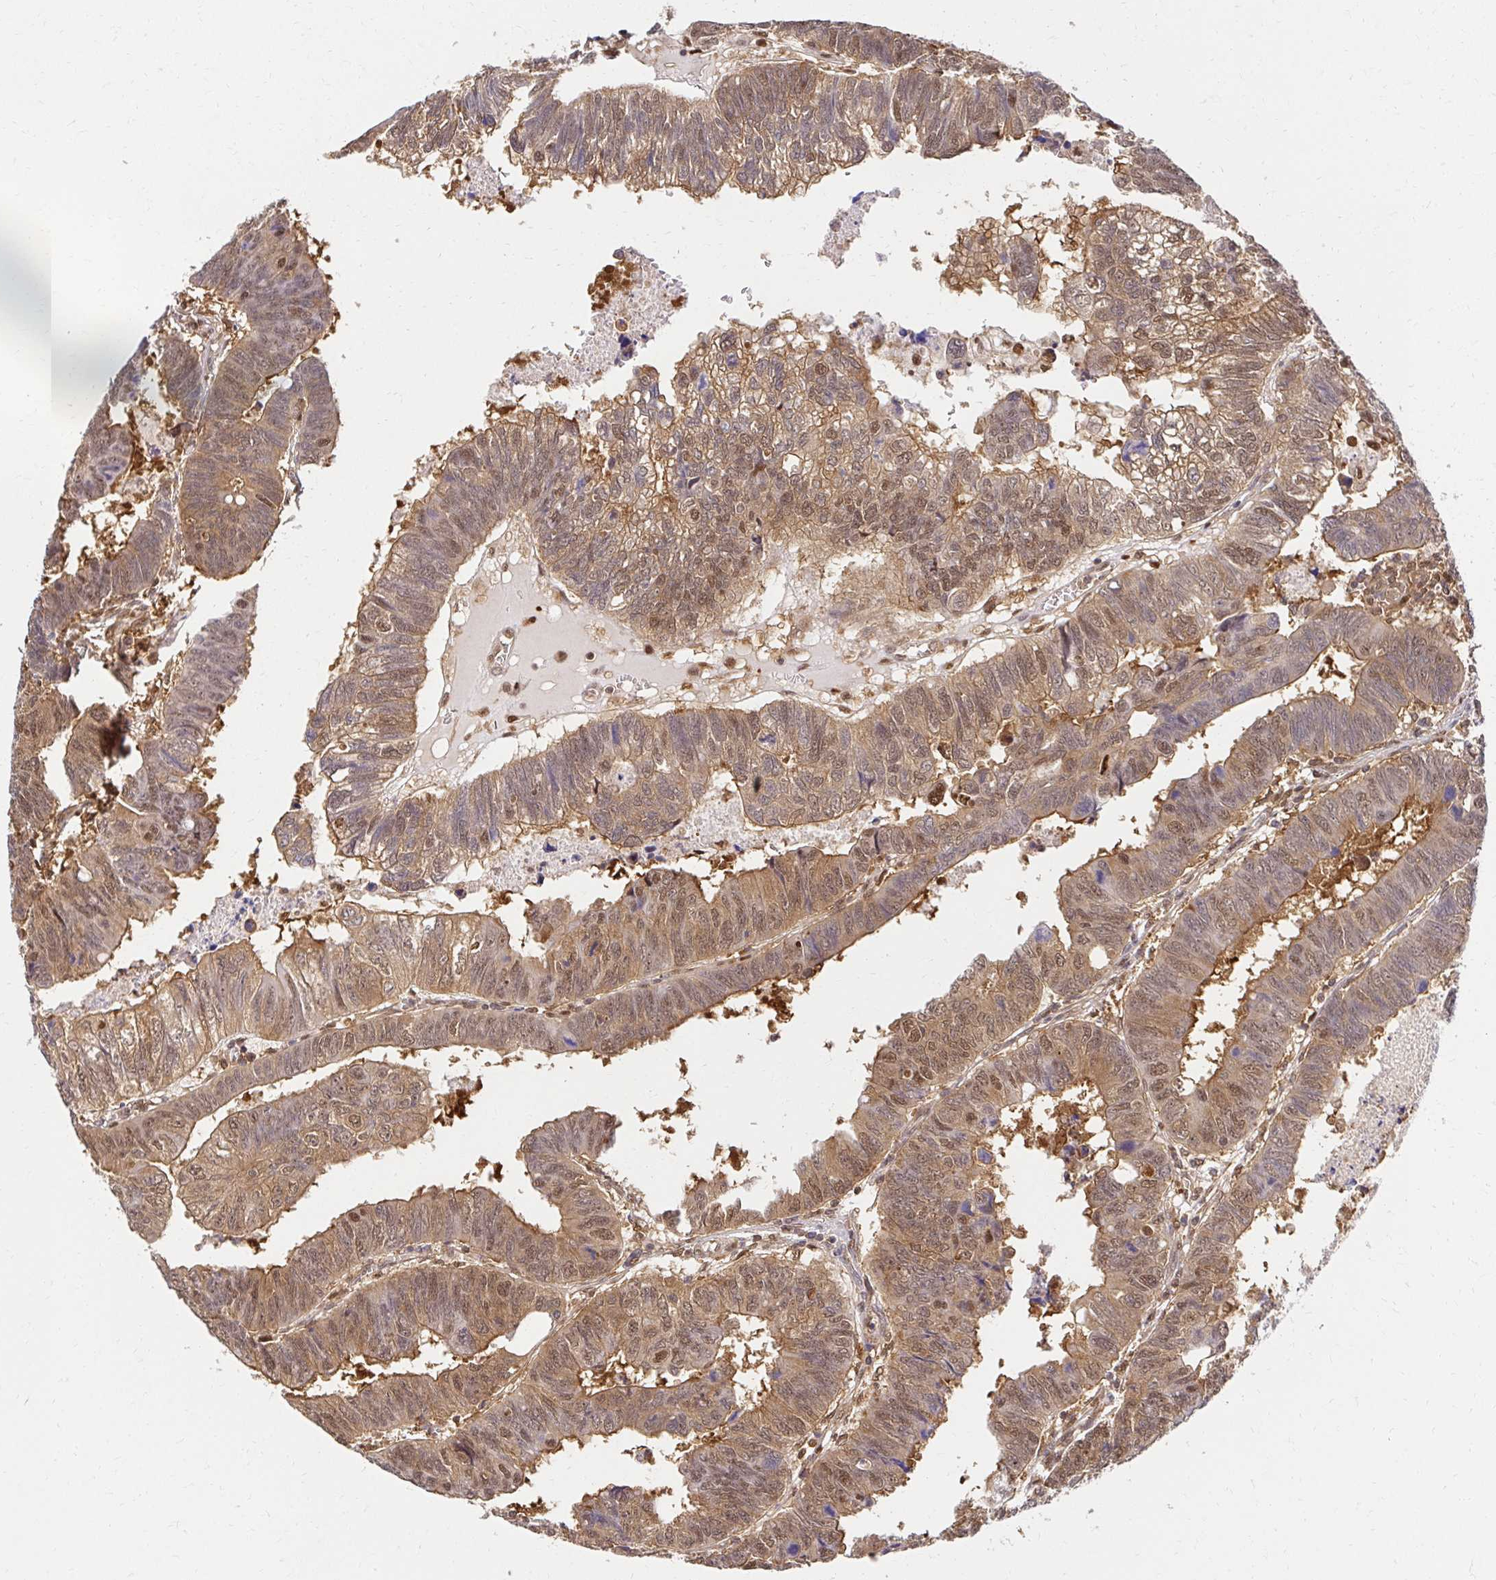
{"staining": {"intensity": "moderate", "quantity": ">75%", "location": "cytoplasmic/membranous,nuclear"}, "tissue": "colorectal cancer", "cell_type": "Tumor cells", "image_type": "cancer", "snomed": [{"axis": "morphology", "description": "Adenocarcinoma, NOS"}, {"axis": "topography", "description": "Colon"}], "caption": "DAB (3,3'-diaminobenzidine) immunohistochemical staining of human colorectal cancer (adenocarcinoma) reveals moderate cytoplasmic/membranous and nuclear protein positivity in approximately >75% of tumor cells. (DAB IHC with brightfield microscopy, high magnification).", "gene": "PSMA4", "patient": {"sex": "male", "age": 62}}